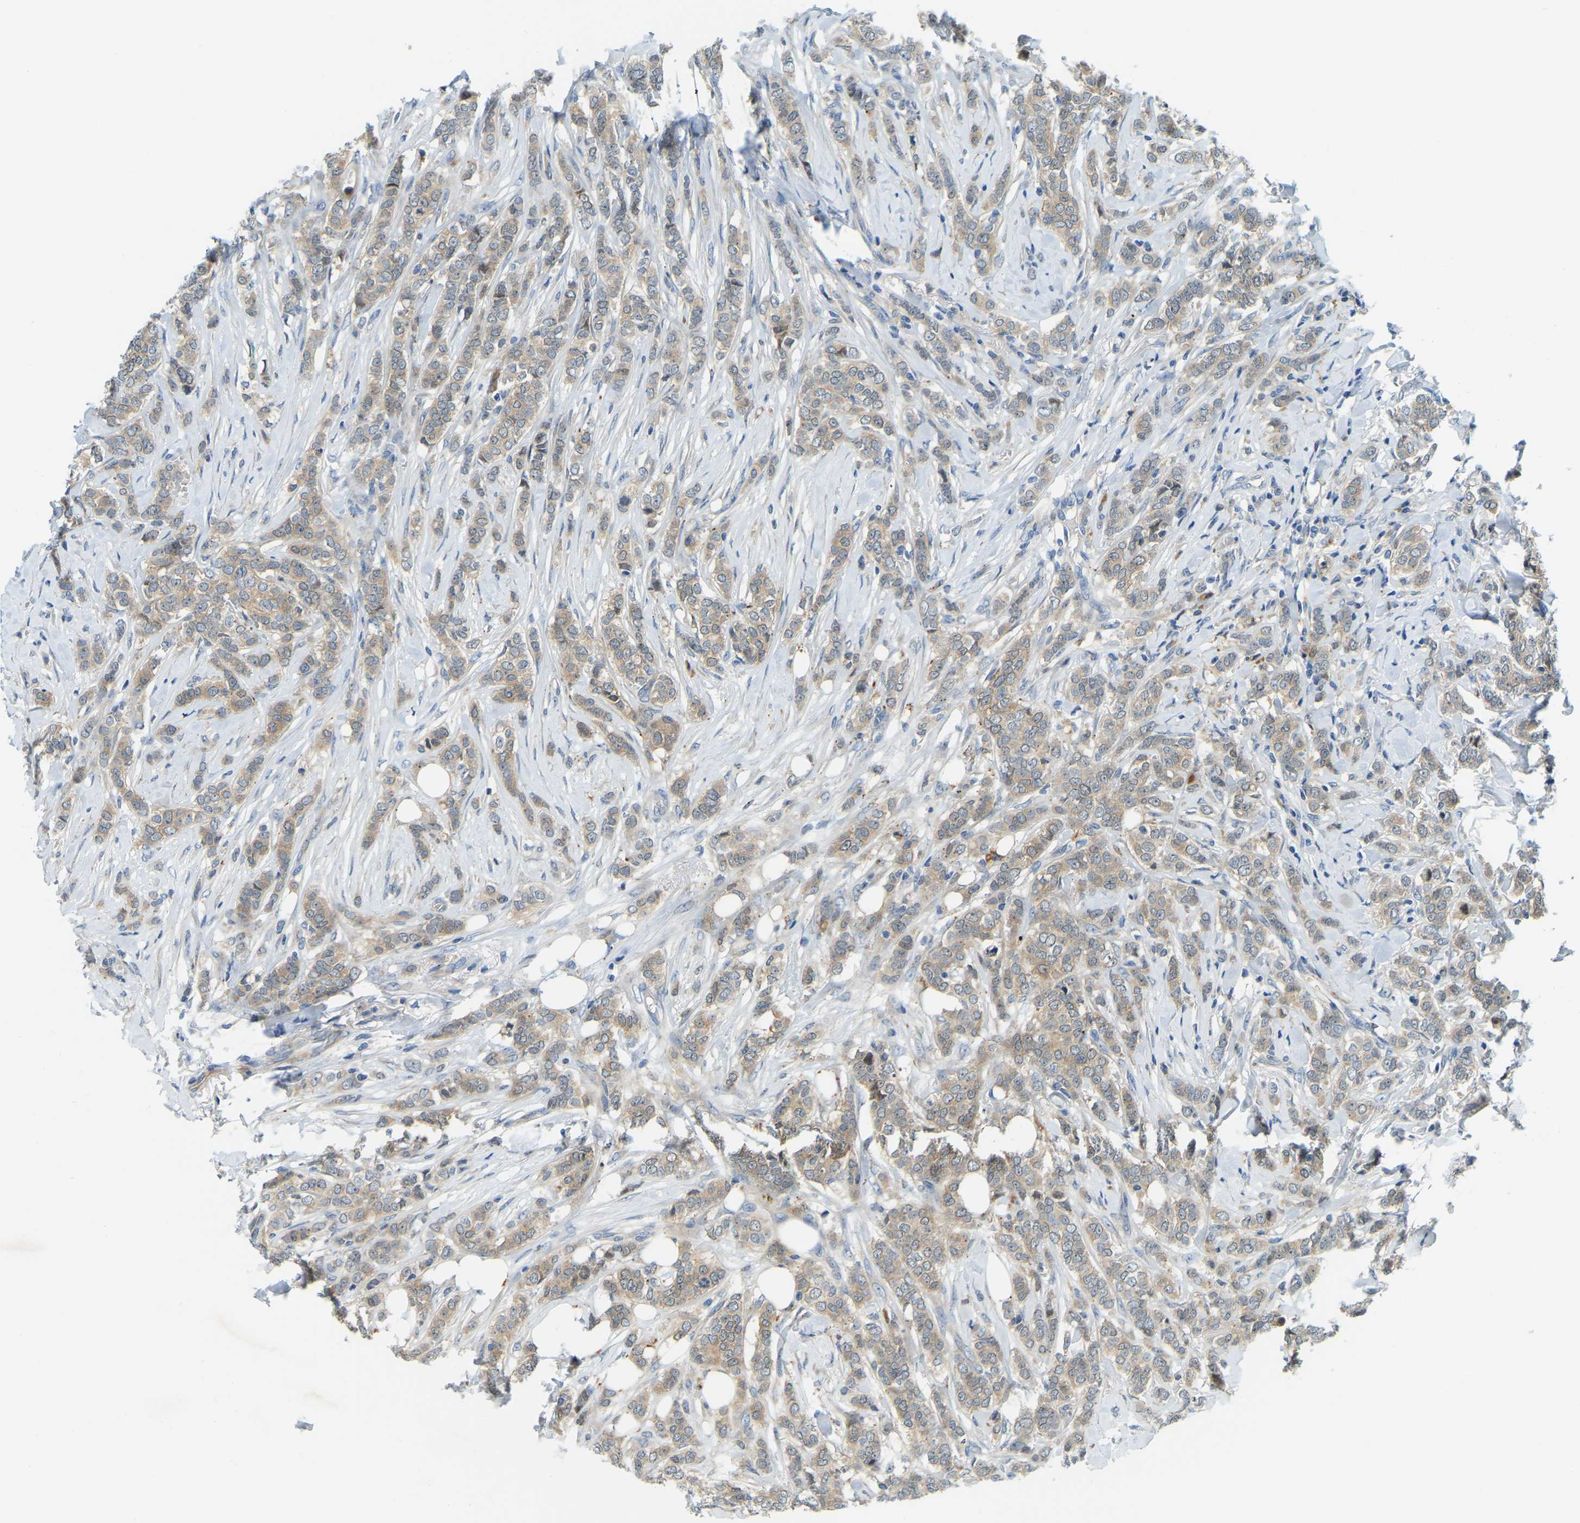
{"staining": {"intensity": "moderate", "quantity": ">75%", "location": "cytoplasmic/membranous"}, "tissue": "breast cancer", "cell_type": "Tumor cells", "image_type": "cancer", "snomed": [{"axis": "morphology", "description": "Lobular carcinoma"}, {"axis": "topography", "description": "Skin"}, {"axis": "topography", "description": "Breast"}], "caption": "Protein expression analysis of human lobular carcinoma (breast) reveals moderate cytoplasmic/membranous staining in approximately >75% of tumor cells.", "gene": "NME8", "patient": {"sex": "female", "age": 46}}